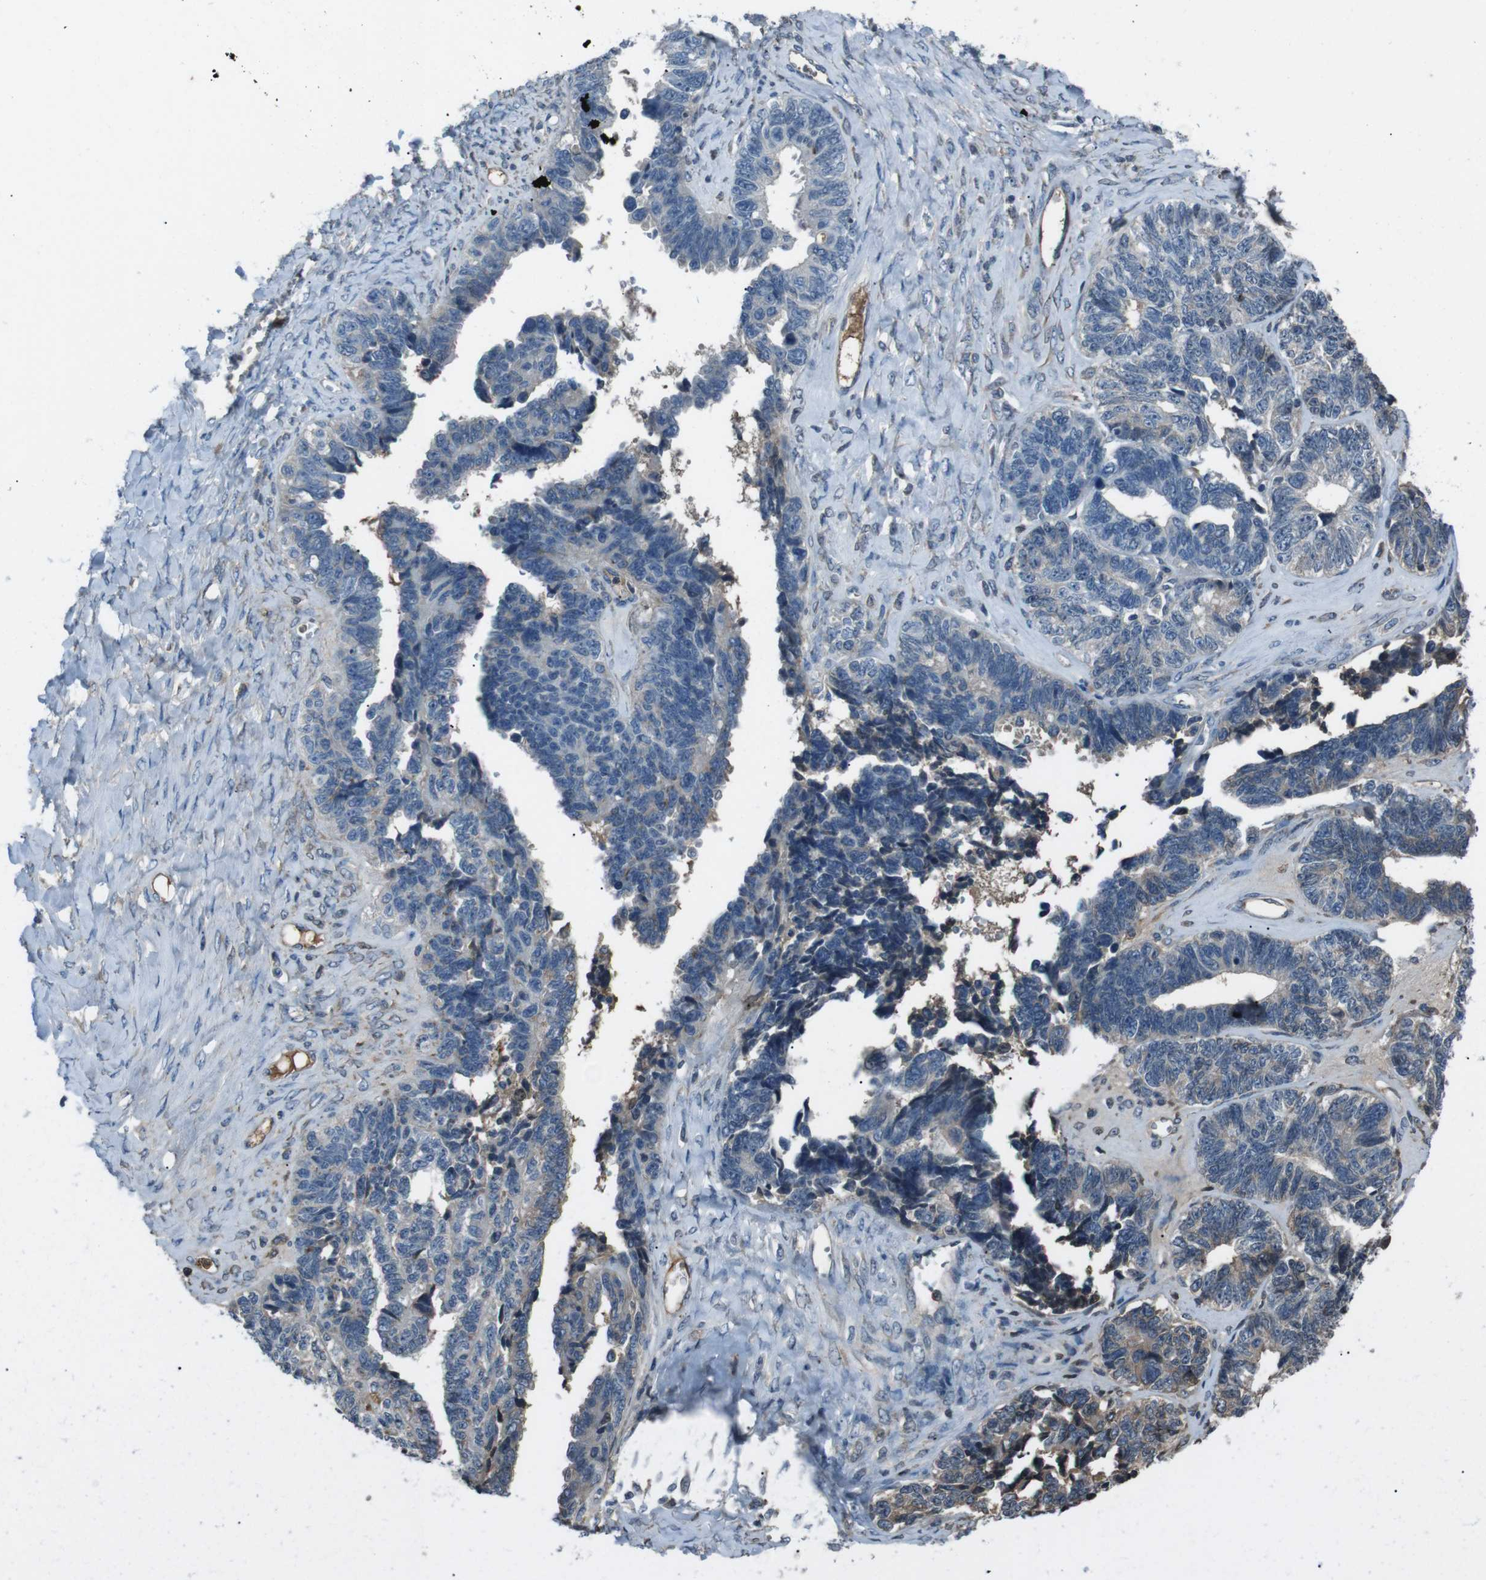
{"staining": {"intensity": "weak", "quantity": "<25%", "location": "cytoplasmic/membranous"}, "tissue": "ovarian cancer", "cell_type": "Tumor cells", "image_type": "cancer", "snomed": [{"axis": "morphology", "description": "Cystadenocarcinoma, serous, NOS"}, {"axis": "topography", "description": "Ovary"}], "caption": "Immunohistochemistry (IHC) image of ovarian cancer stained for a protein (brown), which shows no expression in tumor cells.", "gene": "UGT1A6", "patient": {"sex": "female", "age": 79}}